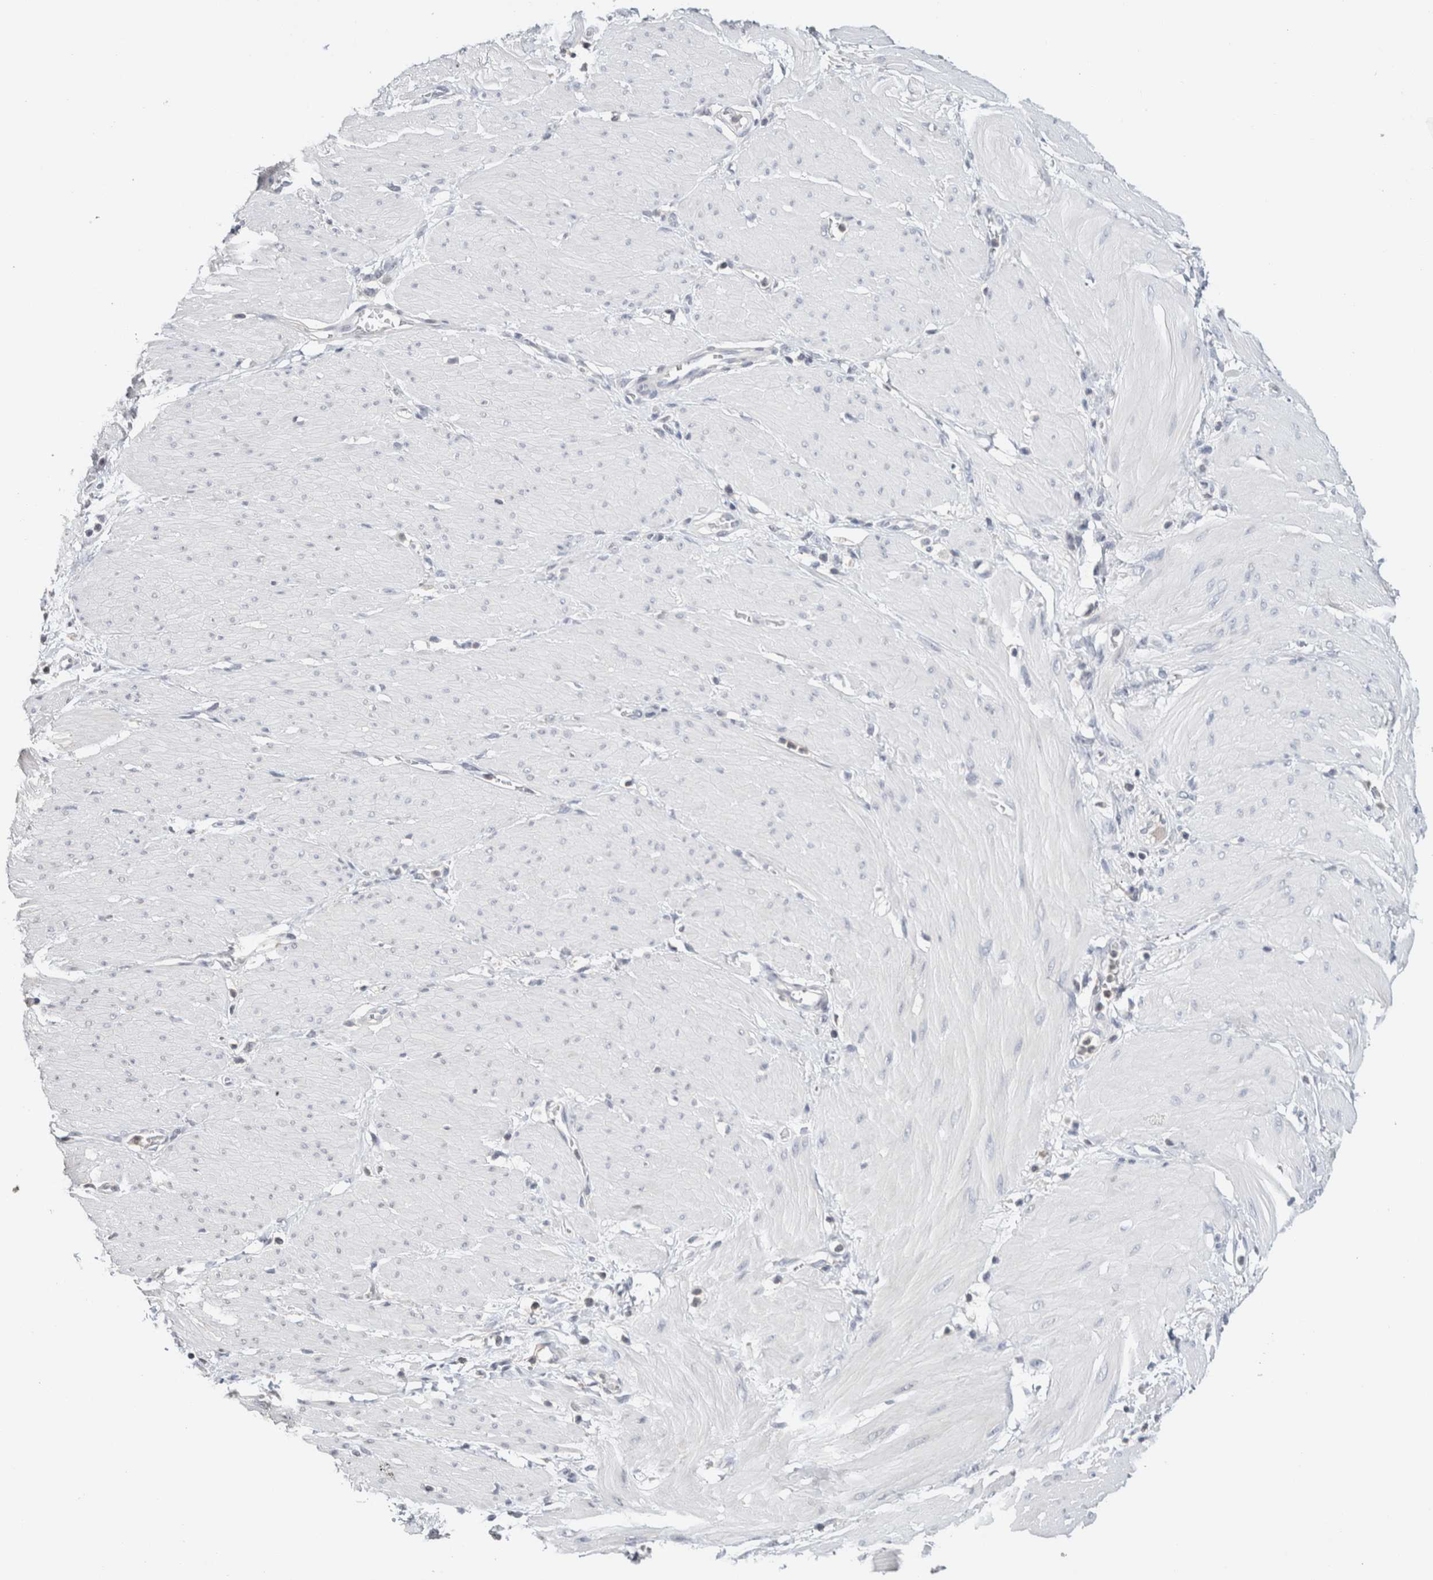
{"staining": {"intensity": "negative", "quantity": "none", "location": "none"}, "tissue": "stomach cancer", "cell_type": "Tumor cells", "image_type": "cancer", "snomed": [{"axis": "morphology", "description": "Adenocarcinoma, NOS"}, {"axis": "topography", "description": "Stomach"}, {"axis": "topography", "description": "Stomach, lower"}], "caption": "An IHC image of stomach cancer (adenocarcinoma) is shown. There is no staining in tumor cells of stomach cancer (adenocarcinoma).", "gene": "CRAT", "patient": {"sex": "female", "age": 48}}